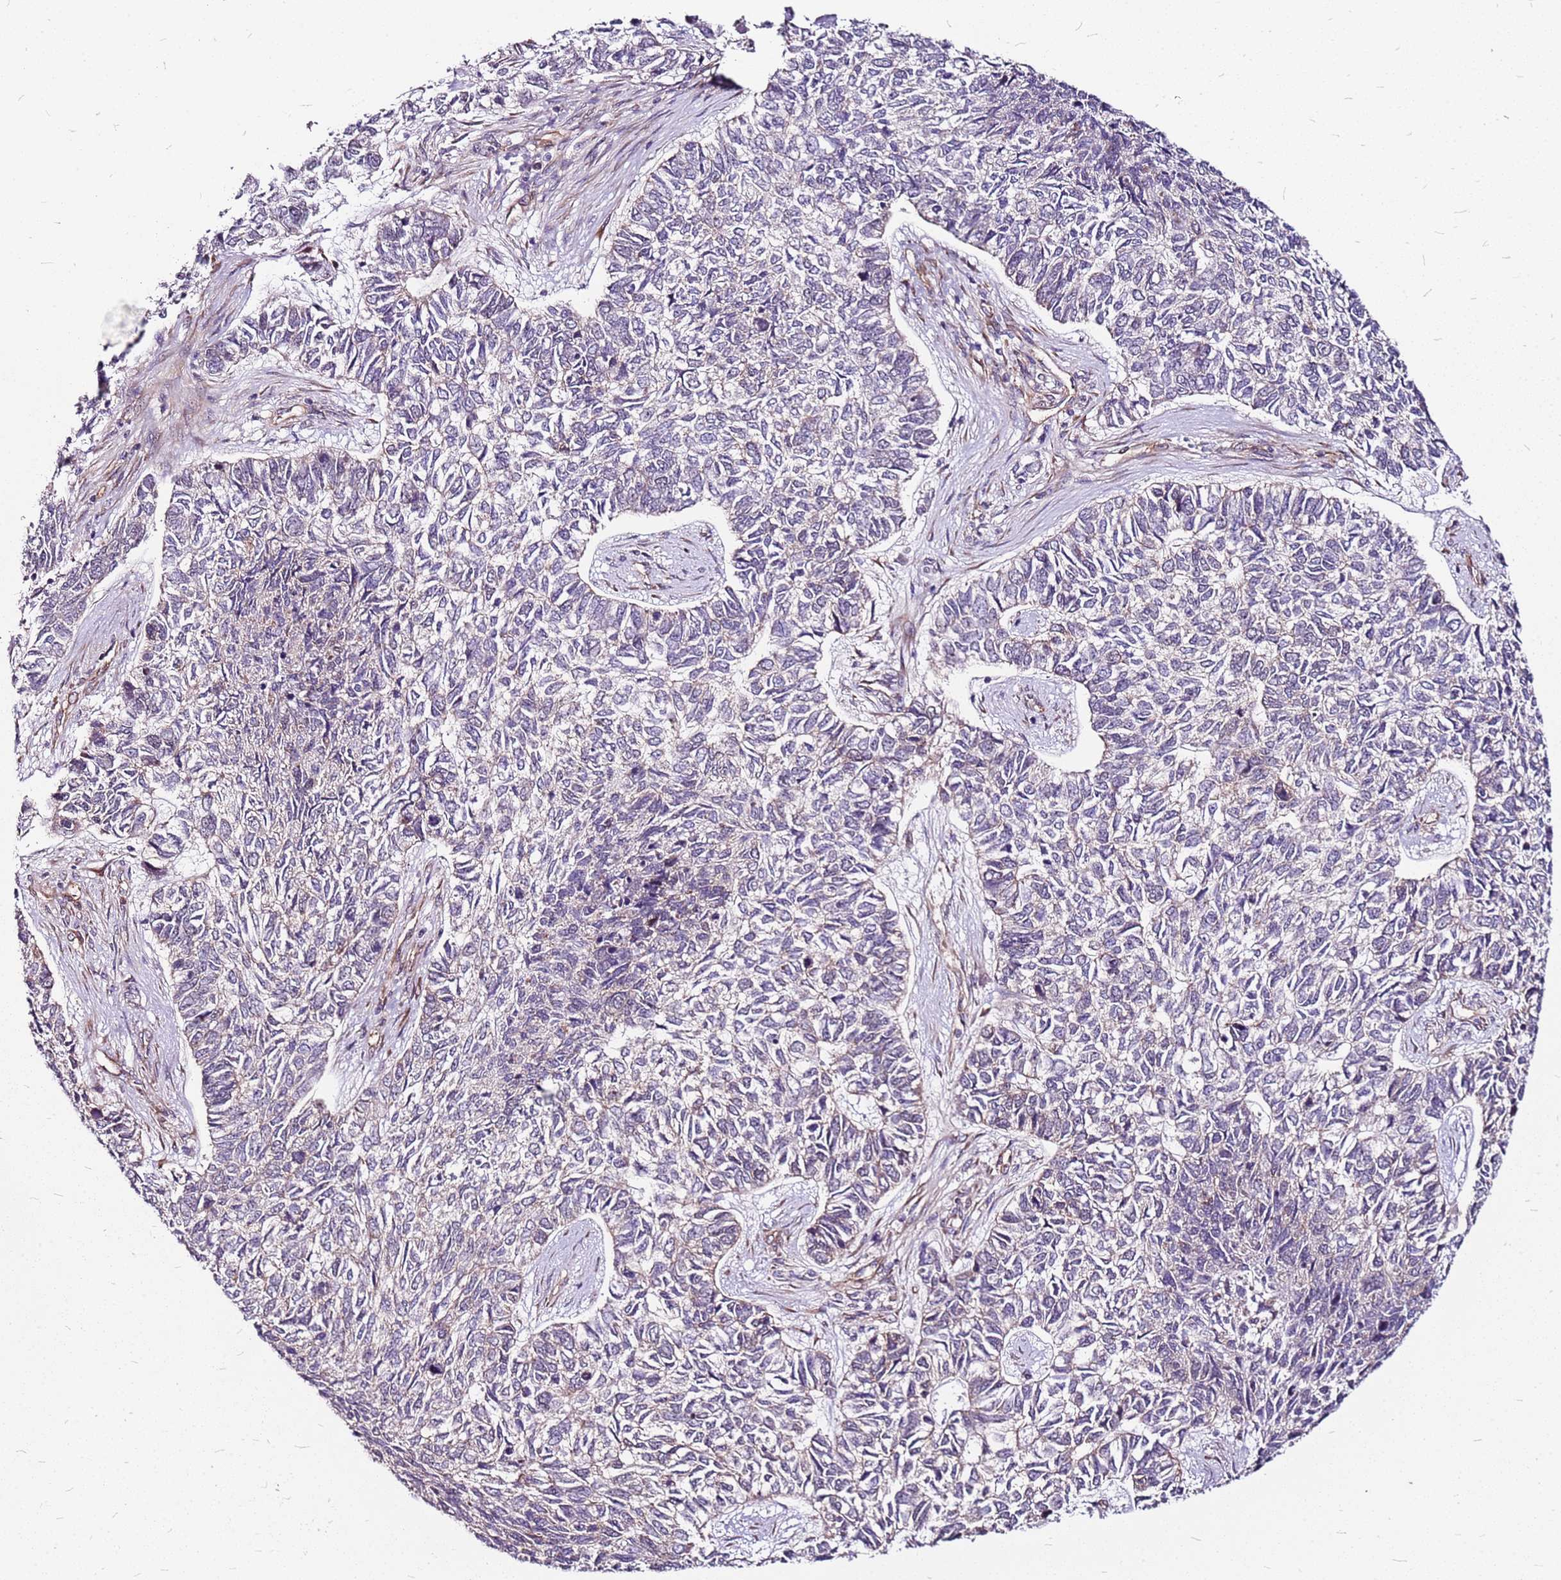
{"staining": {"intensity": "weak", "quantity": "<25%", "location": "cytoplasmic/membranous,nuclear"}, "tissue": "skin cancer", "cell_type": "Tumor cells", "image_type": "cancer", "snomed": [{"axis": "morphology", "description": "Basal cell carcinoma"}, {"axis": "topography", "description": "Skin"}], "caption": "High power microscopy micrograph of an immunohistochemistry (IHC) micrograph of skin cancer, revealing no significant expression in tumor cells. Nuclei are stained in blue.", "gene": "TOPAZ1", "patient": {"sex": "female", "age": 65}}